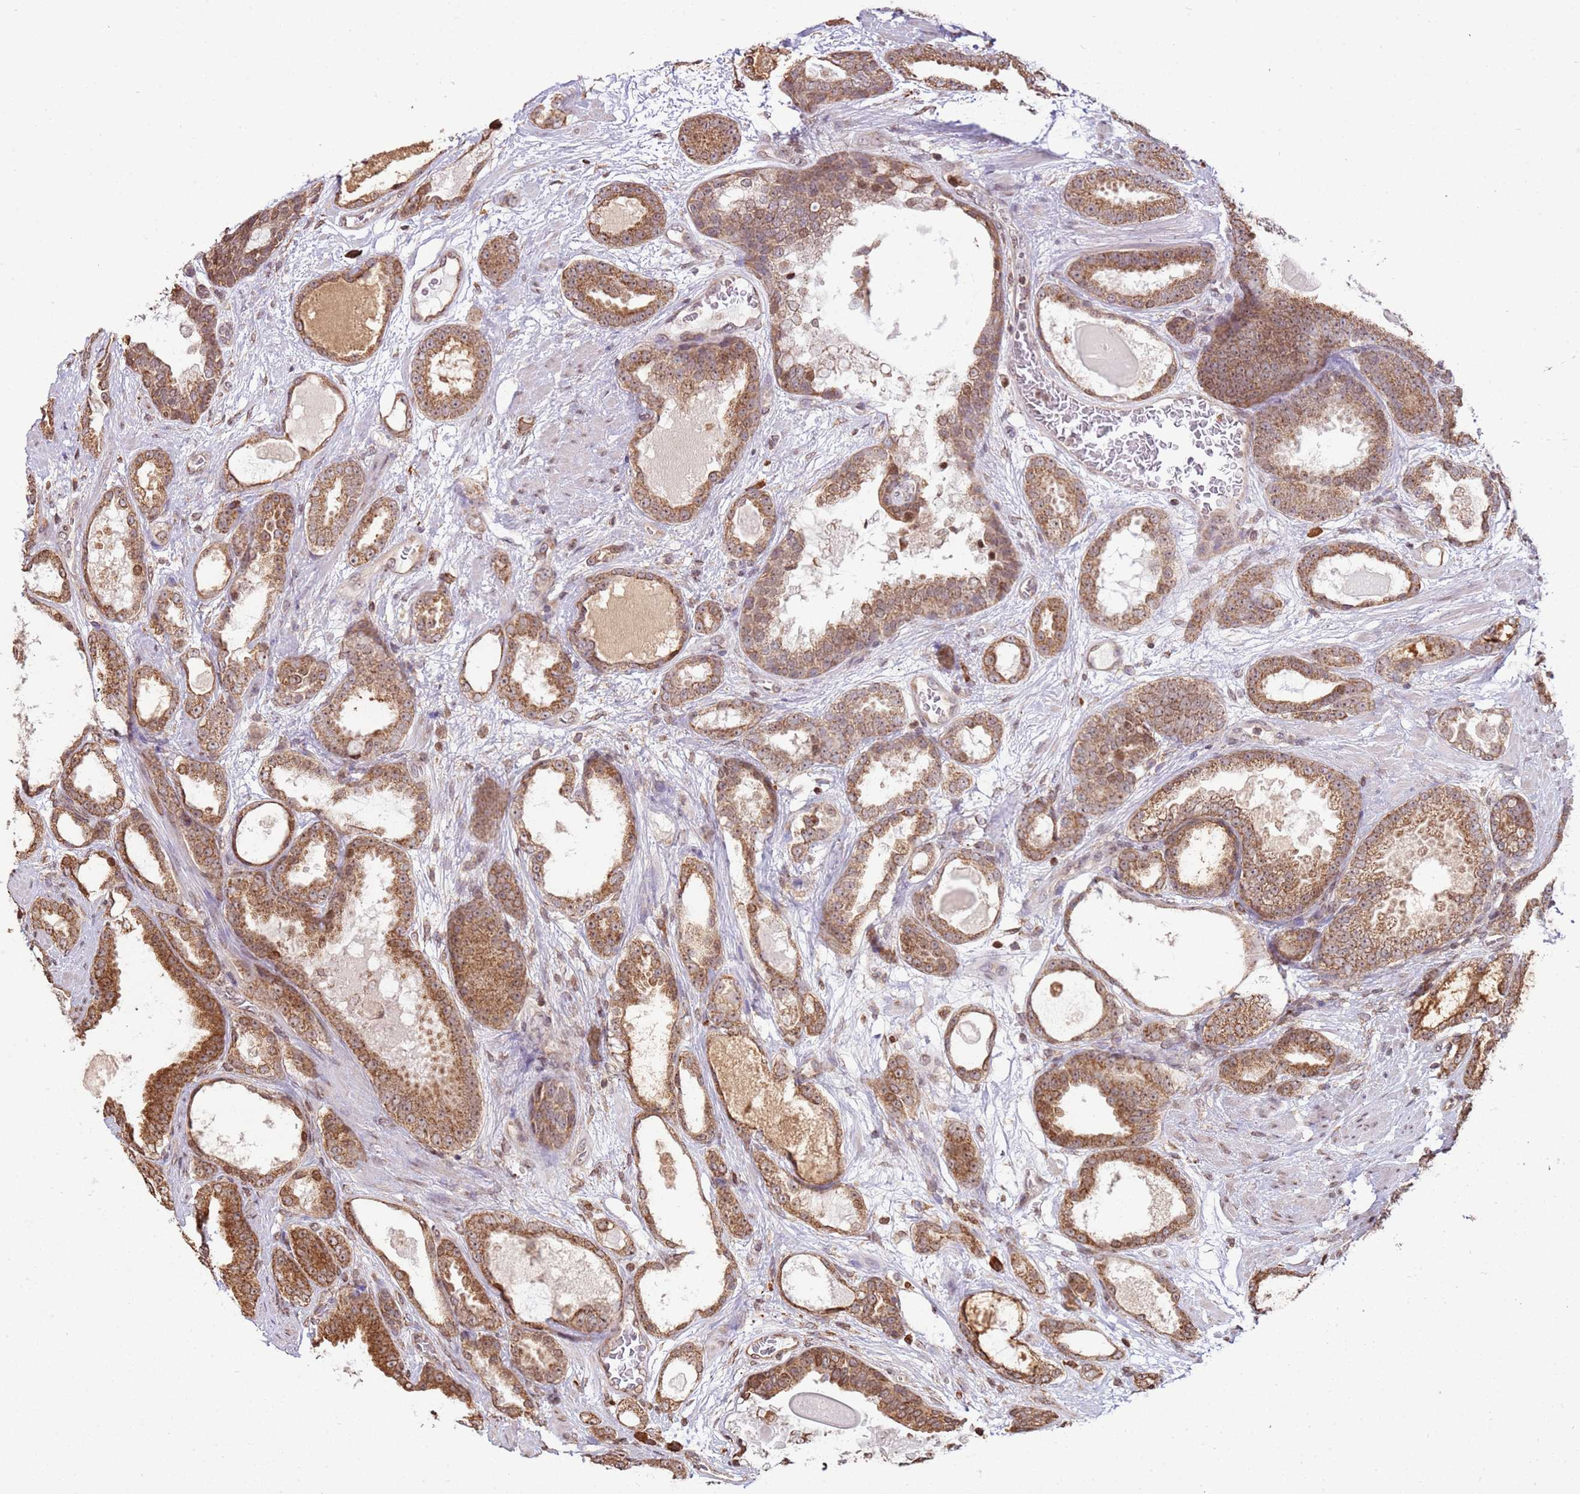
{"staining": {"intensity": "moderate", "quantity": ">75%", "location": "cytoplasmic/membranous"}, "tissue": "prostate cancer", "cell_type": "Tumor cells", "image_type": "cancer", "snomed": [{"axis": "morphology", "description": "Adenocarcinoma, High grade"}, {"axis": "topography", "description": "Prostate"}], "caption": "Protein expression analysis of prostate high-grade adenocarcinoma reveals moderate cytoplasmic/membranous staining in approximately >75% of tumor cells.", "gene": "SCAF1", "patient": {"sex": "male", "age": 60}}